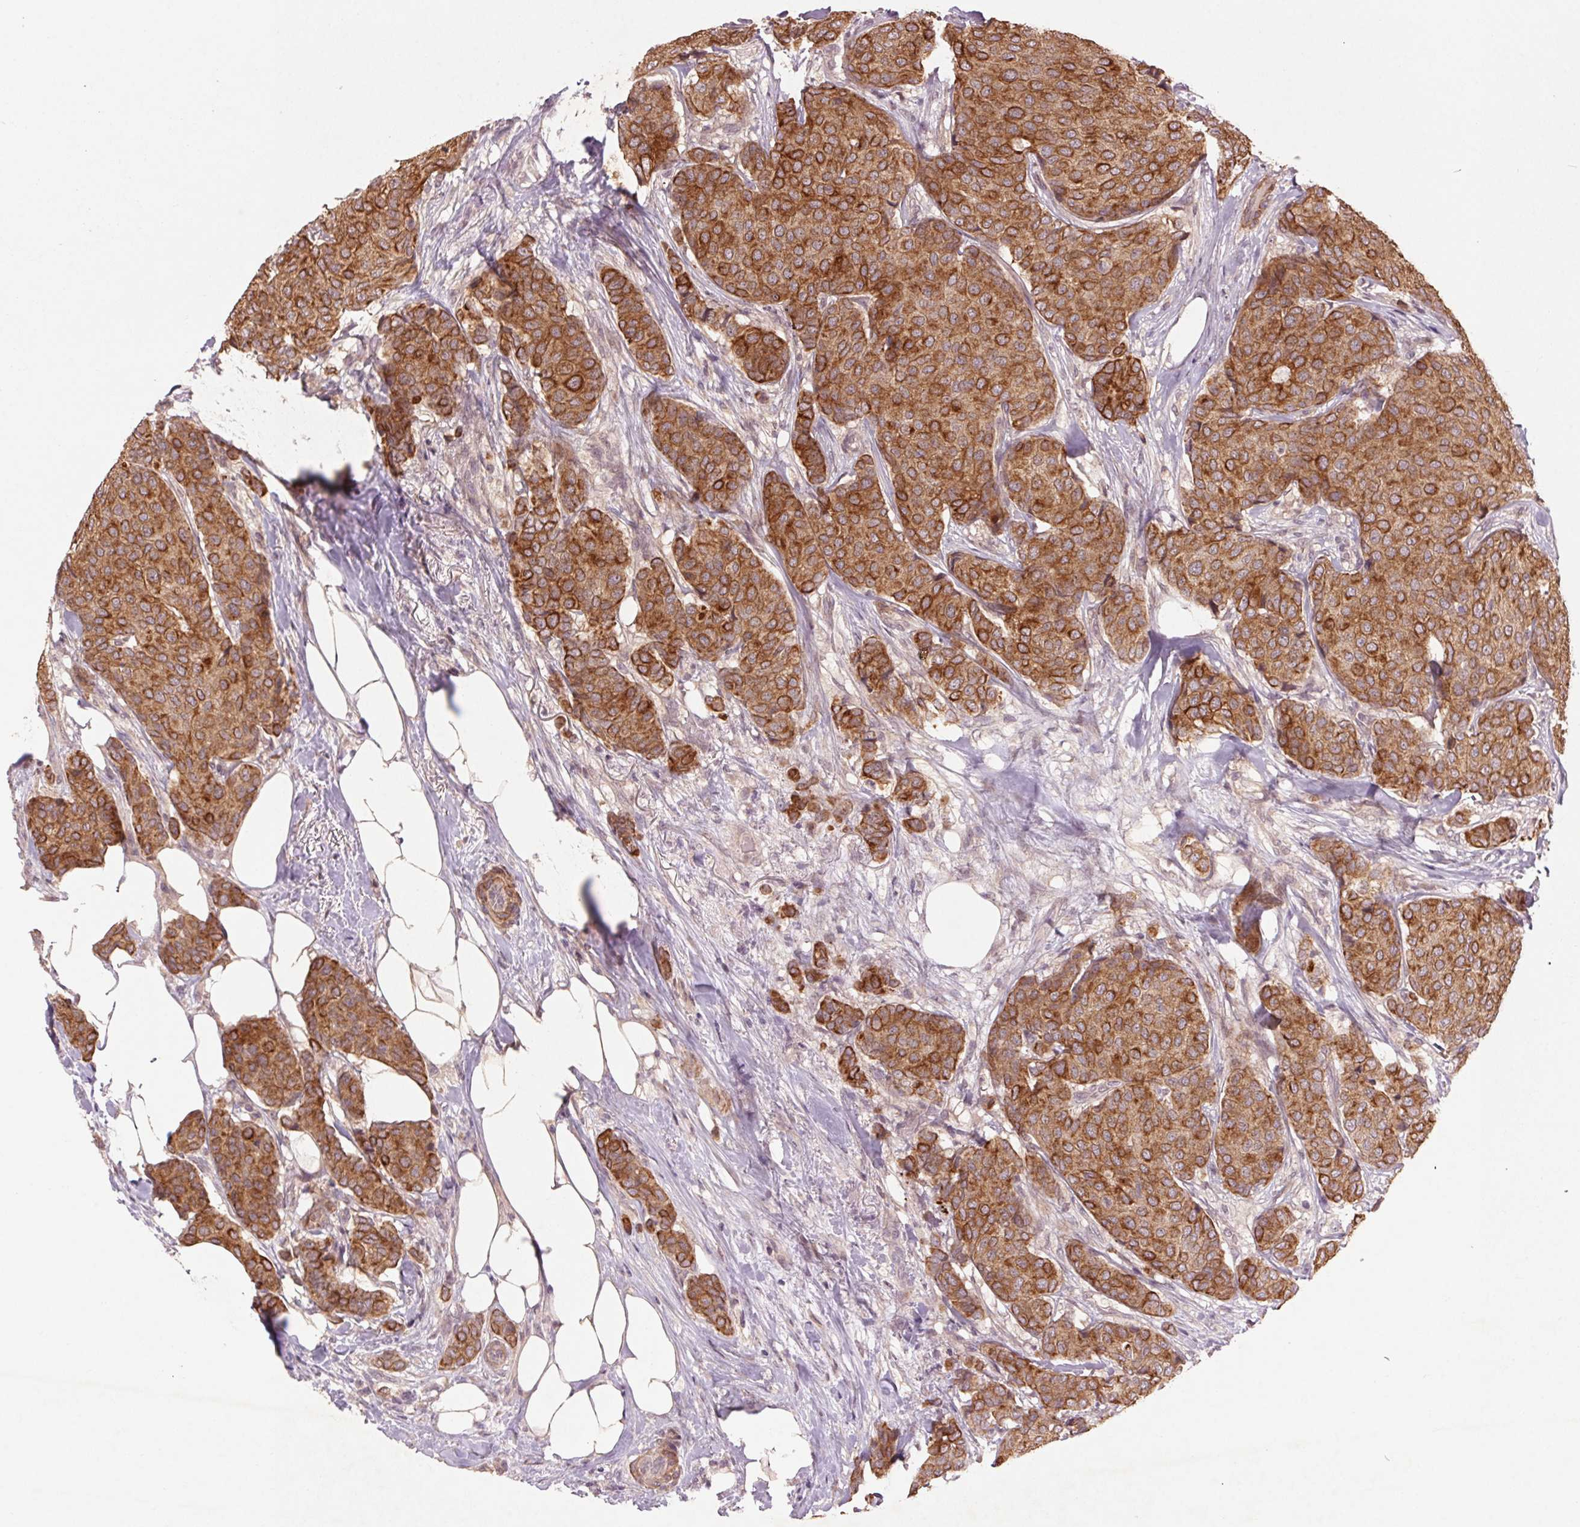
{"staining": {"intensity": "strong", "quantity": ">75%", "location": "cytoplasmic/membranous"}, "tissue": "breast cancer", "cell_type": "Tumor cells", "image_type": "cancer", "snomed": [{"axis": "morphology", "description": "Duct carcinoma"}, {"axis": "topography", "description": "Breast"}], "caption": "Protein expression analysis of human breast cancer reveals strong cytoplasmic/membranous positivity in about >75% of tumor cells. (brown staining indicates protein expression, while blue staining denotes nuclei).", "gene": "SMLR1", "patient": {"sex": "female", "age": 75}}